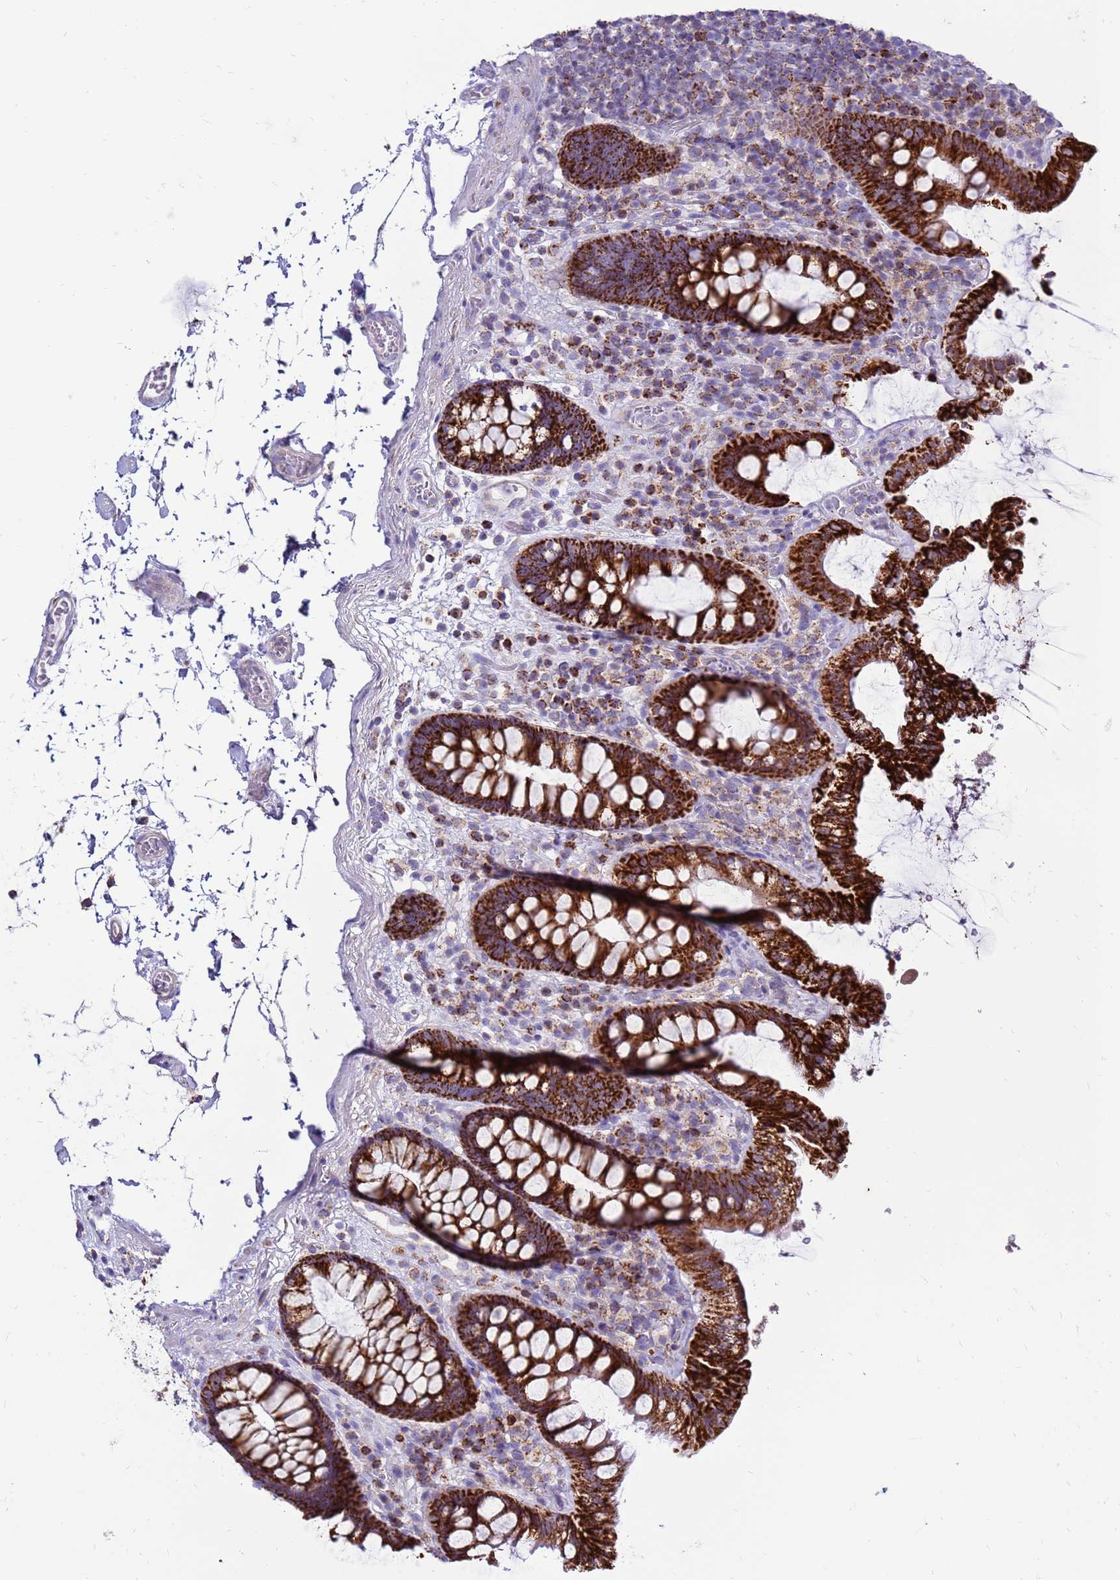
{"staining": {"intensity": "negative", "quantity": "none", "location": "none"}, "tissue": "colon", "cell_type": "Endothelial cells", "image_type": "normal", "snomed": [{"axis": "morphology", "description": "Normal tissue, NOS"}, {"axis": "topography", "description": "Colon"}], "caption": "DAB (3,3'-diaminobenzidine) immunohistochemical staining of unremarkable colon shows no significant expression in endothelial cells. The staining was performed using DAB (3,3'-diaminobenzidine) to visualize the protein expression in brown, while the nuclei were stained in blue with hematoxylin (Magnification: 20x).", "gene": "IGF1R", "patient": {"sex": "male", "age": 84}}